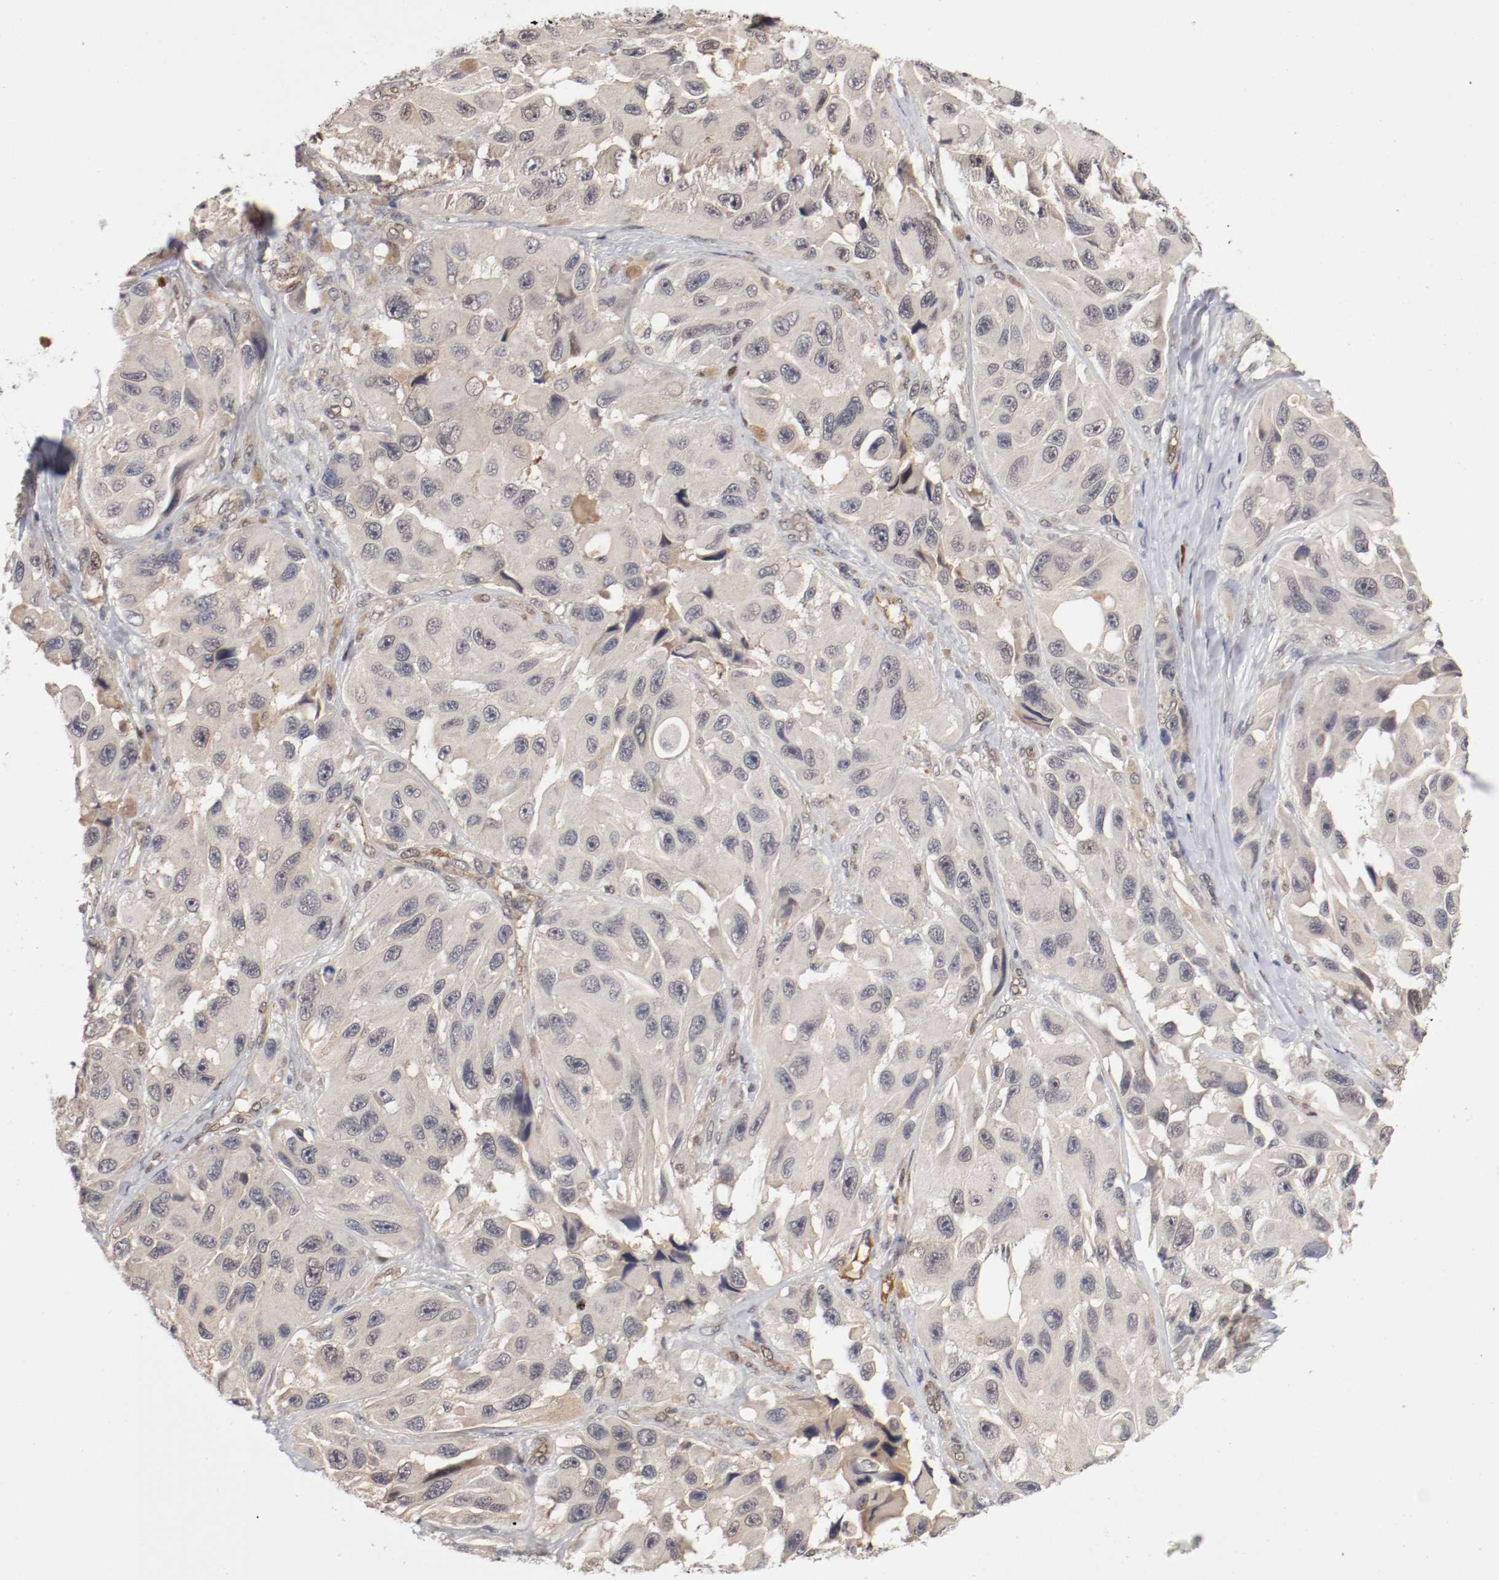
{"staining": {"intensity": "negative", "quantity": "none", "location": "none"}, "tissue": "melanoma", "cell_type": "Tumor cells", "image_type": "cancer", "snomed": [{"axis": "morphology", "description": "Malignant melanoma, NOS"}, {"axis": "topography", "description": "Skin"}], "caption": "DAB immunohistochemical staining of human malignant melanoma displays no significant positivity in tumor cells.", "gene": "DNMT3B", "patient": {"sex": "female", "age": 73}}